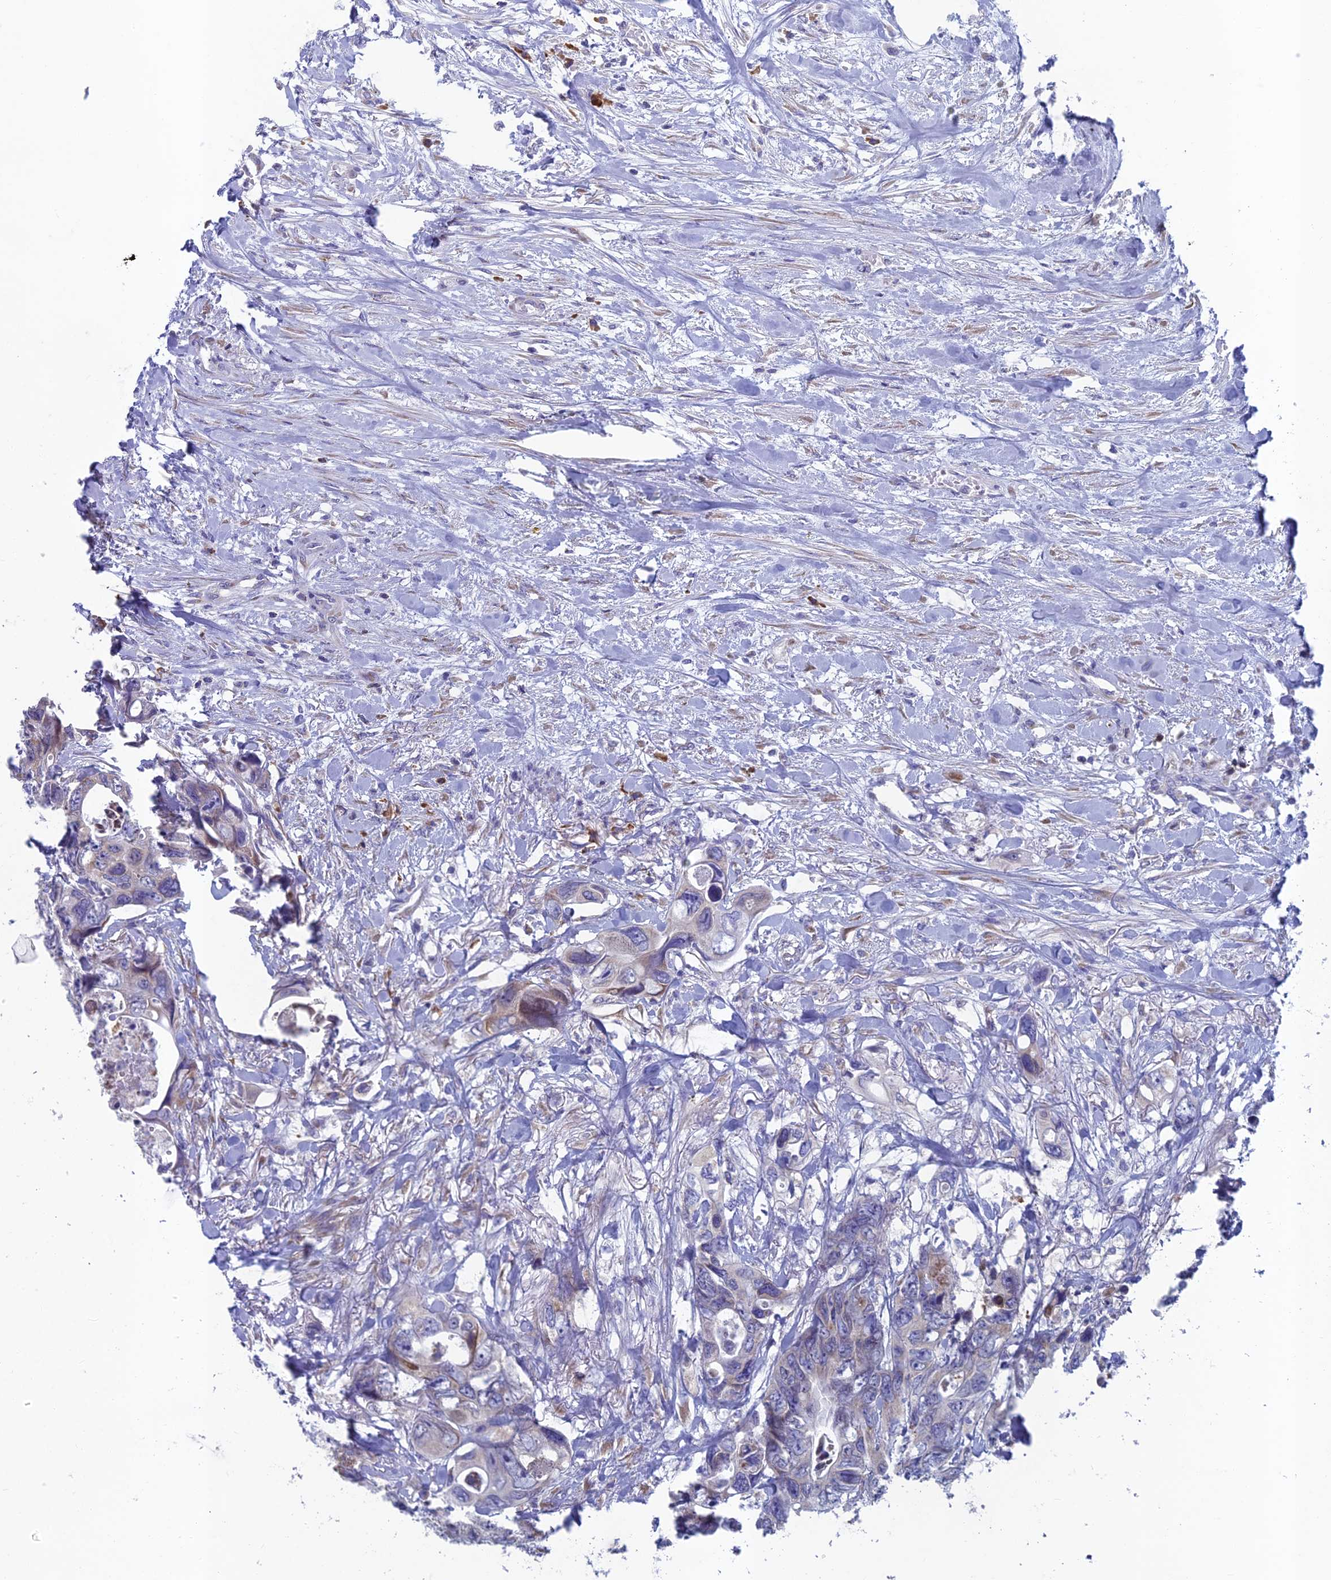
{"staining": {"intensity": "moderate", "quantity": "<25%", "location": "cytoplasmic/membranous"}, "tissue": "colorectal cancer", "cell_type": "Tumor cells", "image_type": "cancer", "snomed": [{"axis": "morphology", "description": "Adenocarcinoma, NOS"}, {"axis": "topography", "description": "Rectum"}], "caption": "Immunohistochemistry micrograph of human adenocarcinoma (colorectal) stained for a protein (brown), which demonstrates low levels of moderate cytoplasmic/membranous staining in approximately <25% of tumor cells.", "gene": "ABI3BP", "patient": {"sex": "male", "age": 57}}